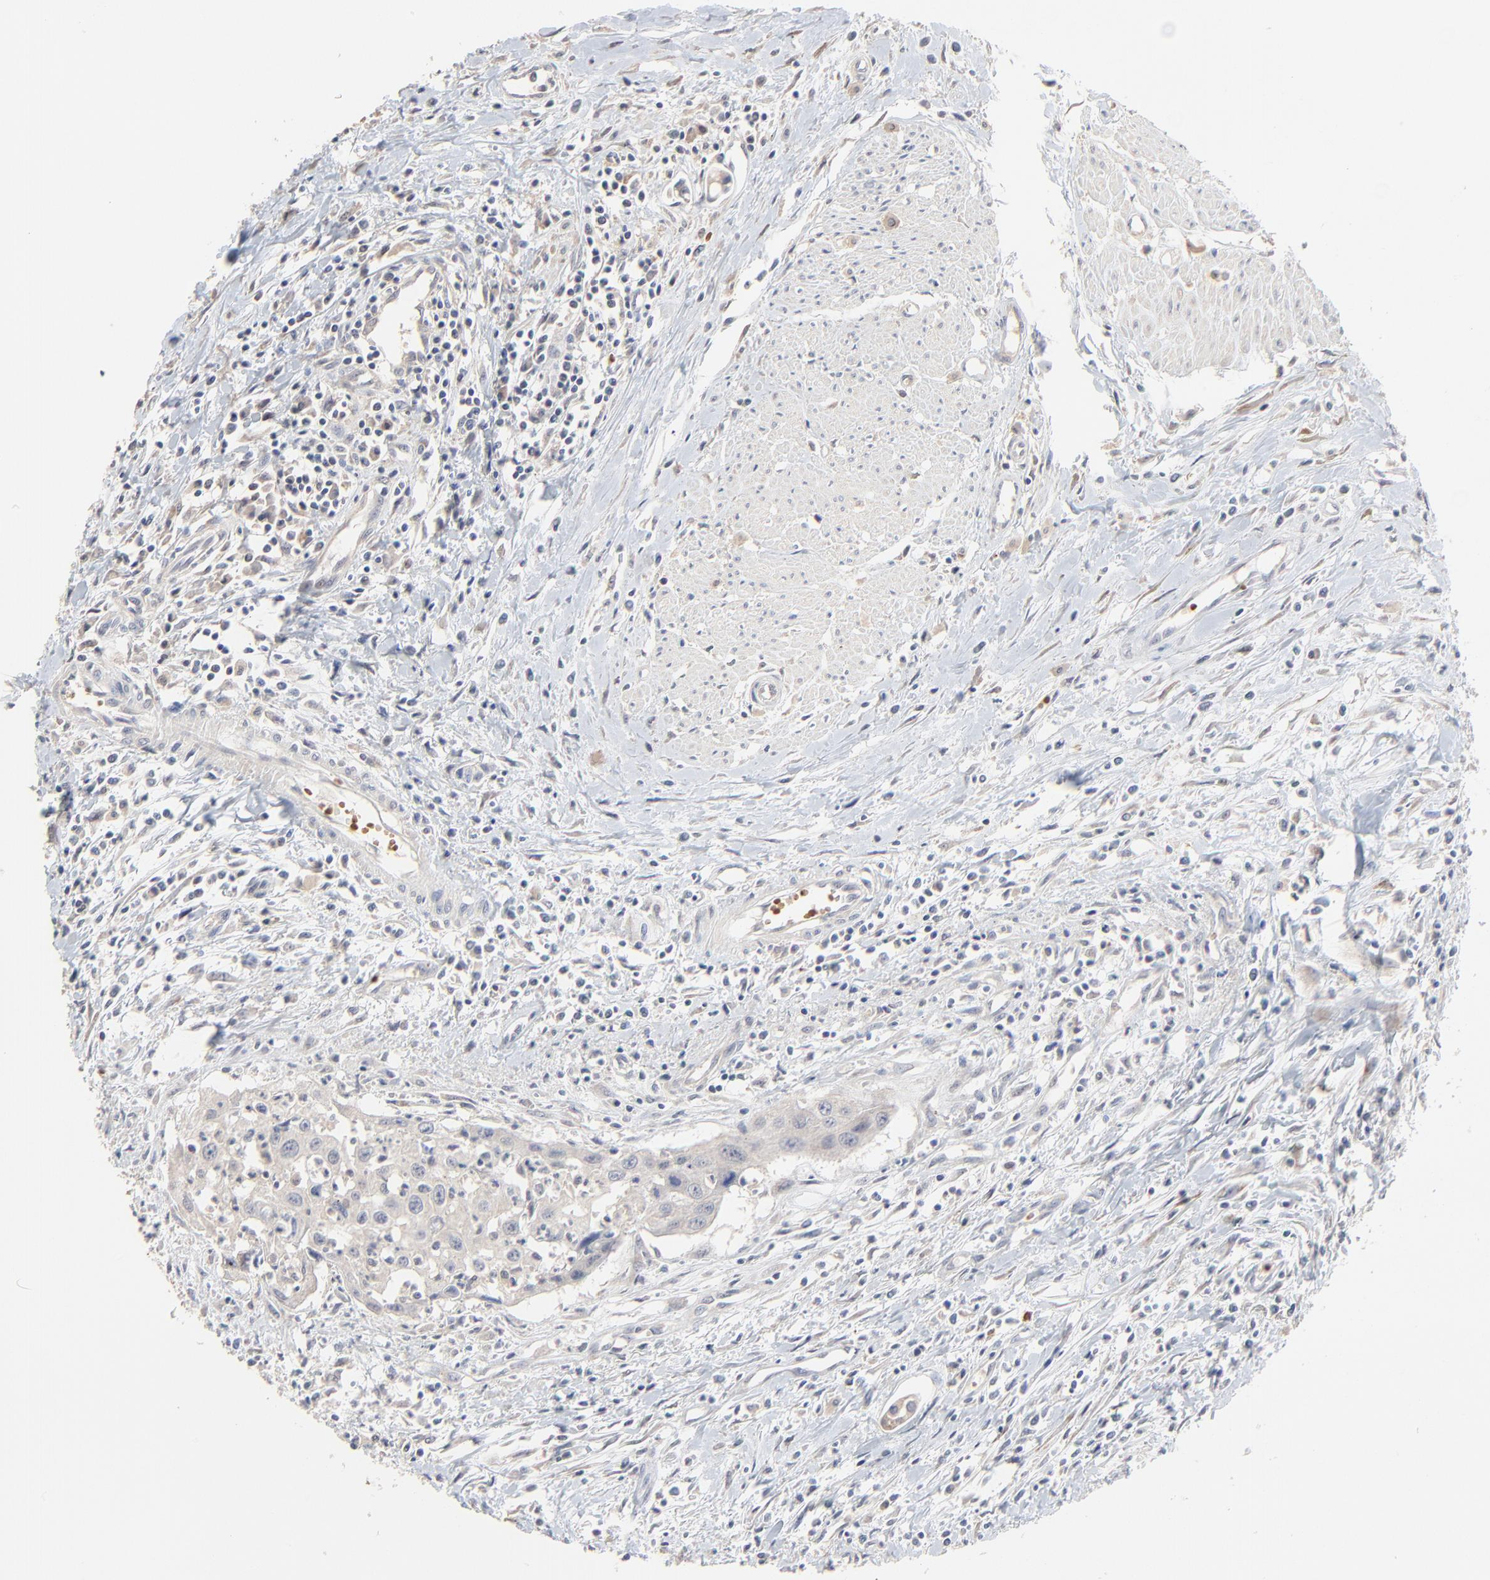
{"staining": {"intensity": "moderate", "quantity": ">75%", "location": "cytoplasmic/membranous"}, "tissue": "urothelial cancer", "cell_type": "Tumor cells", "image_type": "cancer", "snomed": [{"axis": "morphology", "description": "Urothelial carcinoma, High grade"}, {"axis": "topography", "description": "Urinary bladder"}], "caption": "IHC (DAB (3,3'-diaminobenzidine)) staining of high-grade urothelial carcinoma reveals moderate cytoplasmic/membranous protein positivity in about >75% of tumor cells. Immunohistochemistry (ihc) stains the protein in brown and the nuclei are stained blue.", "gene": "FANCB", "patient": {"sex": "male", "age": 66}}